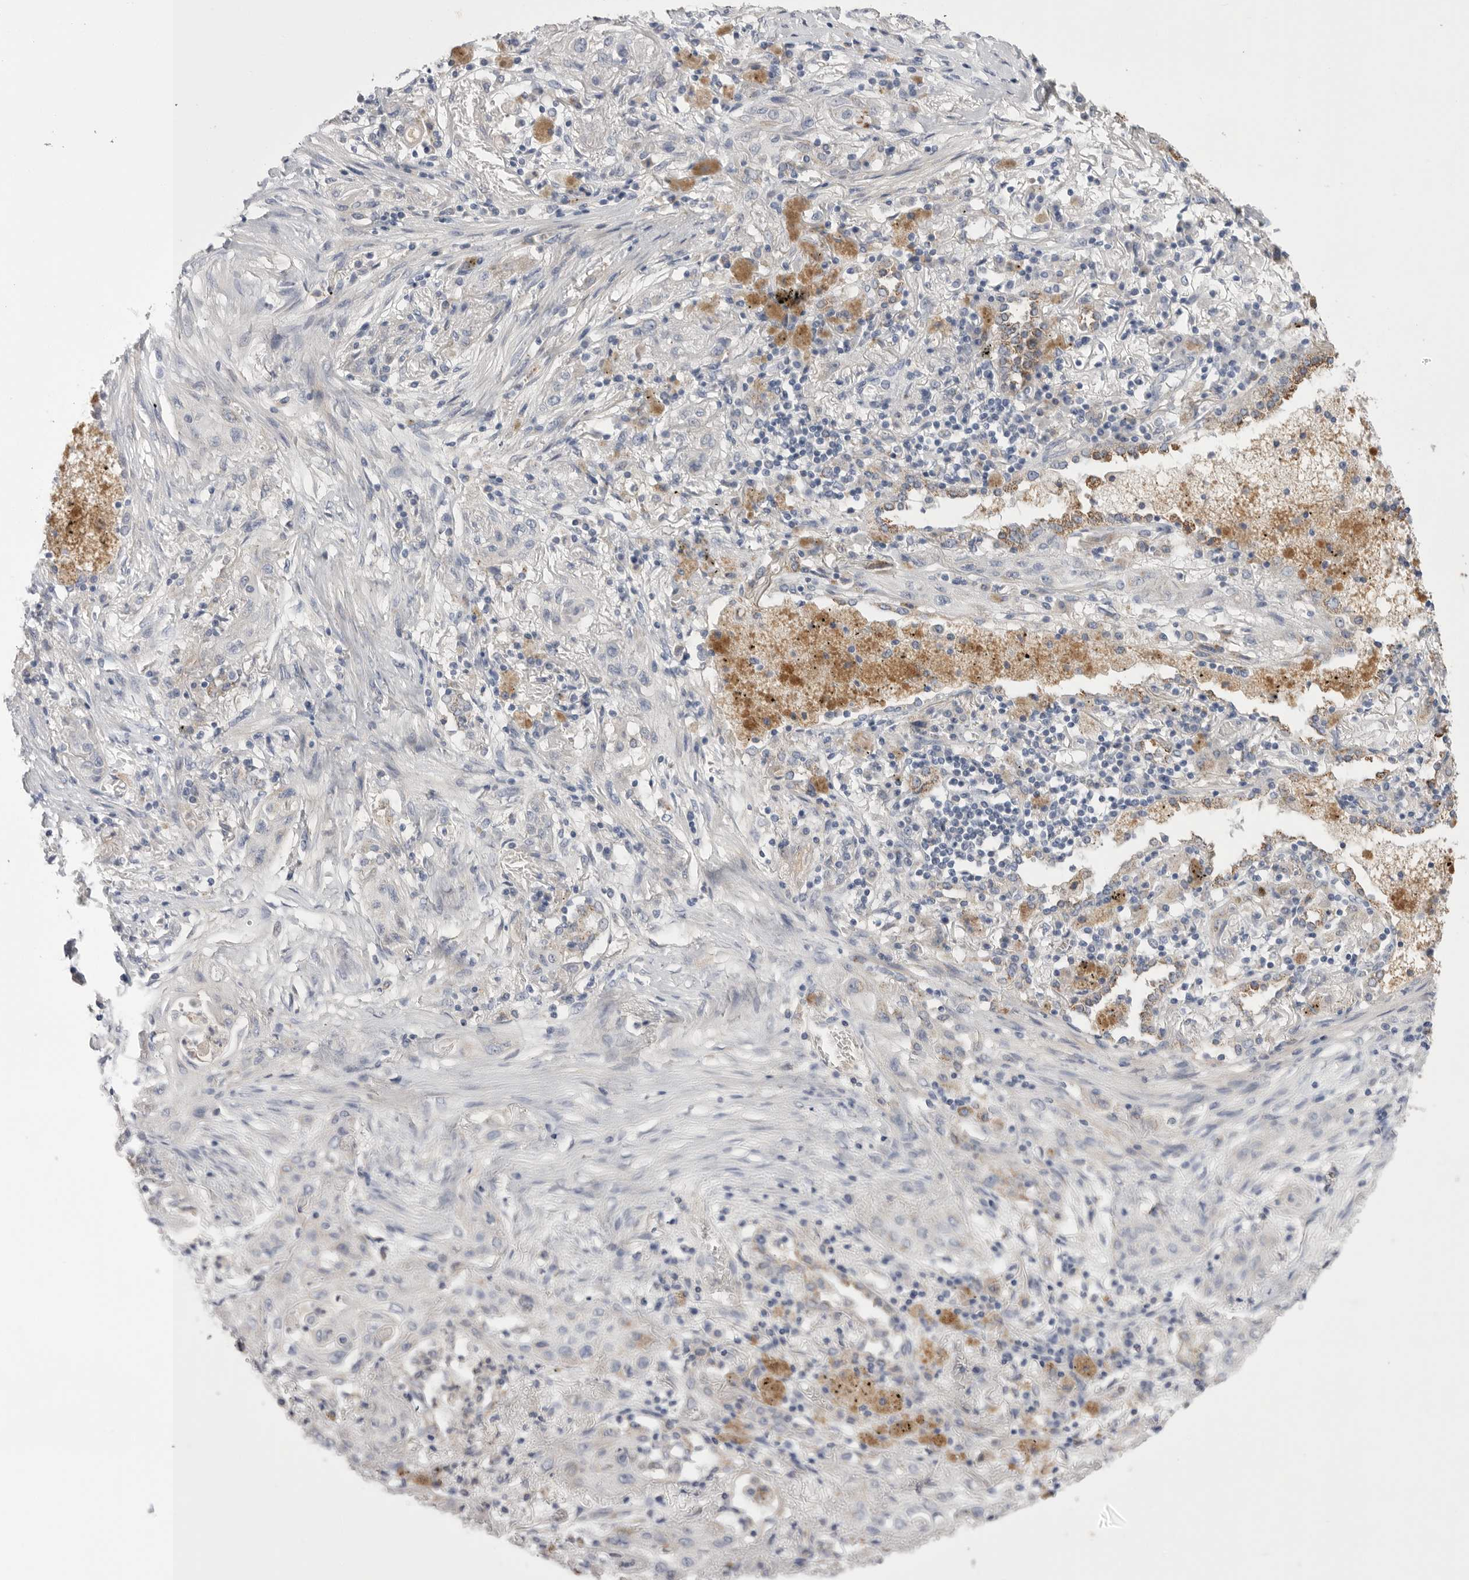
{"staining": {"intensity": "negative", "quantity": "none", "location": "none"}, "tissue": "lung cancer", "cell_type": "Tumor cells", "image_type": "cancer", "snomed": [{"axis": "morphology", "description": "Squamous cell carcinoma, NOS"}, {"axis": "topography", "description": "Lung"}], "caption": "This is a micrograph of immunohistochemistry staining of lung cancer, which shows no expression in tumor cells.", "gene": "CCDC126", "patient": {"sex": "female", "age": 47}}